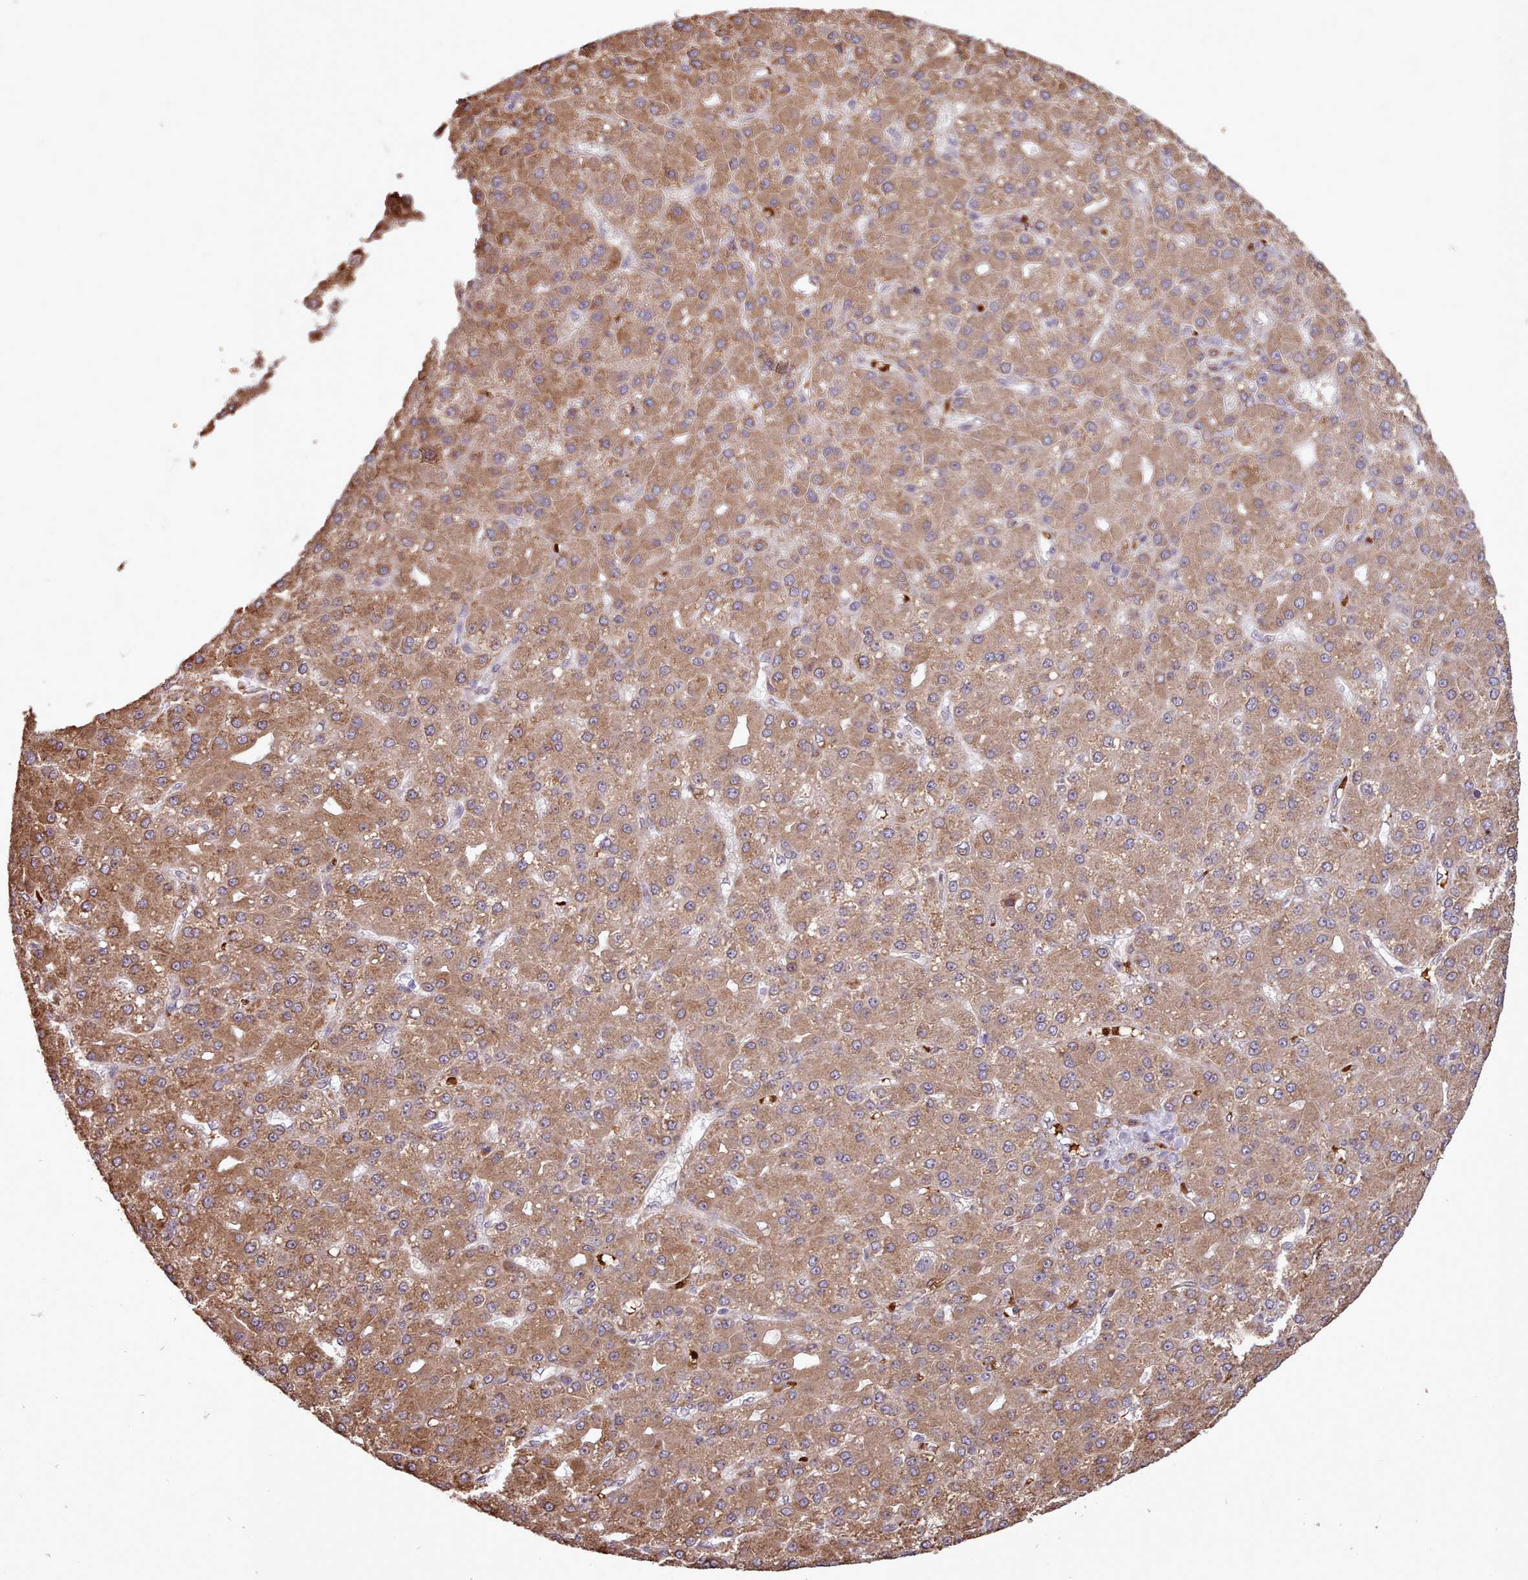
{"staining": {"intensity": "moderate", "quantity": ">75%", "location": "cytoplasmic/membranous"}, "tissue": "liver cancer", "cell_type": "Tumor cells", "image_type": "cancer", "snomed": [{"axis": "morphology", "description": "Carcinoma, Hepatocellular, NOS"}, {"axis": "topography", "description": "Liver"}], "caption": "Tumor cells demonstrate medium levels of moderate cytoplasmic/membranous staining in about >75% of cells in human liver hepatocellular carcinoma.", "gene": "CABP1", "patient": {"sex": "male", "age": 67}}